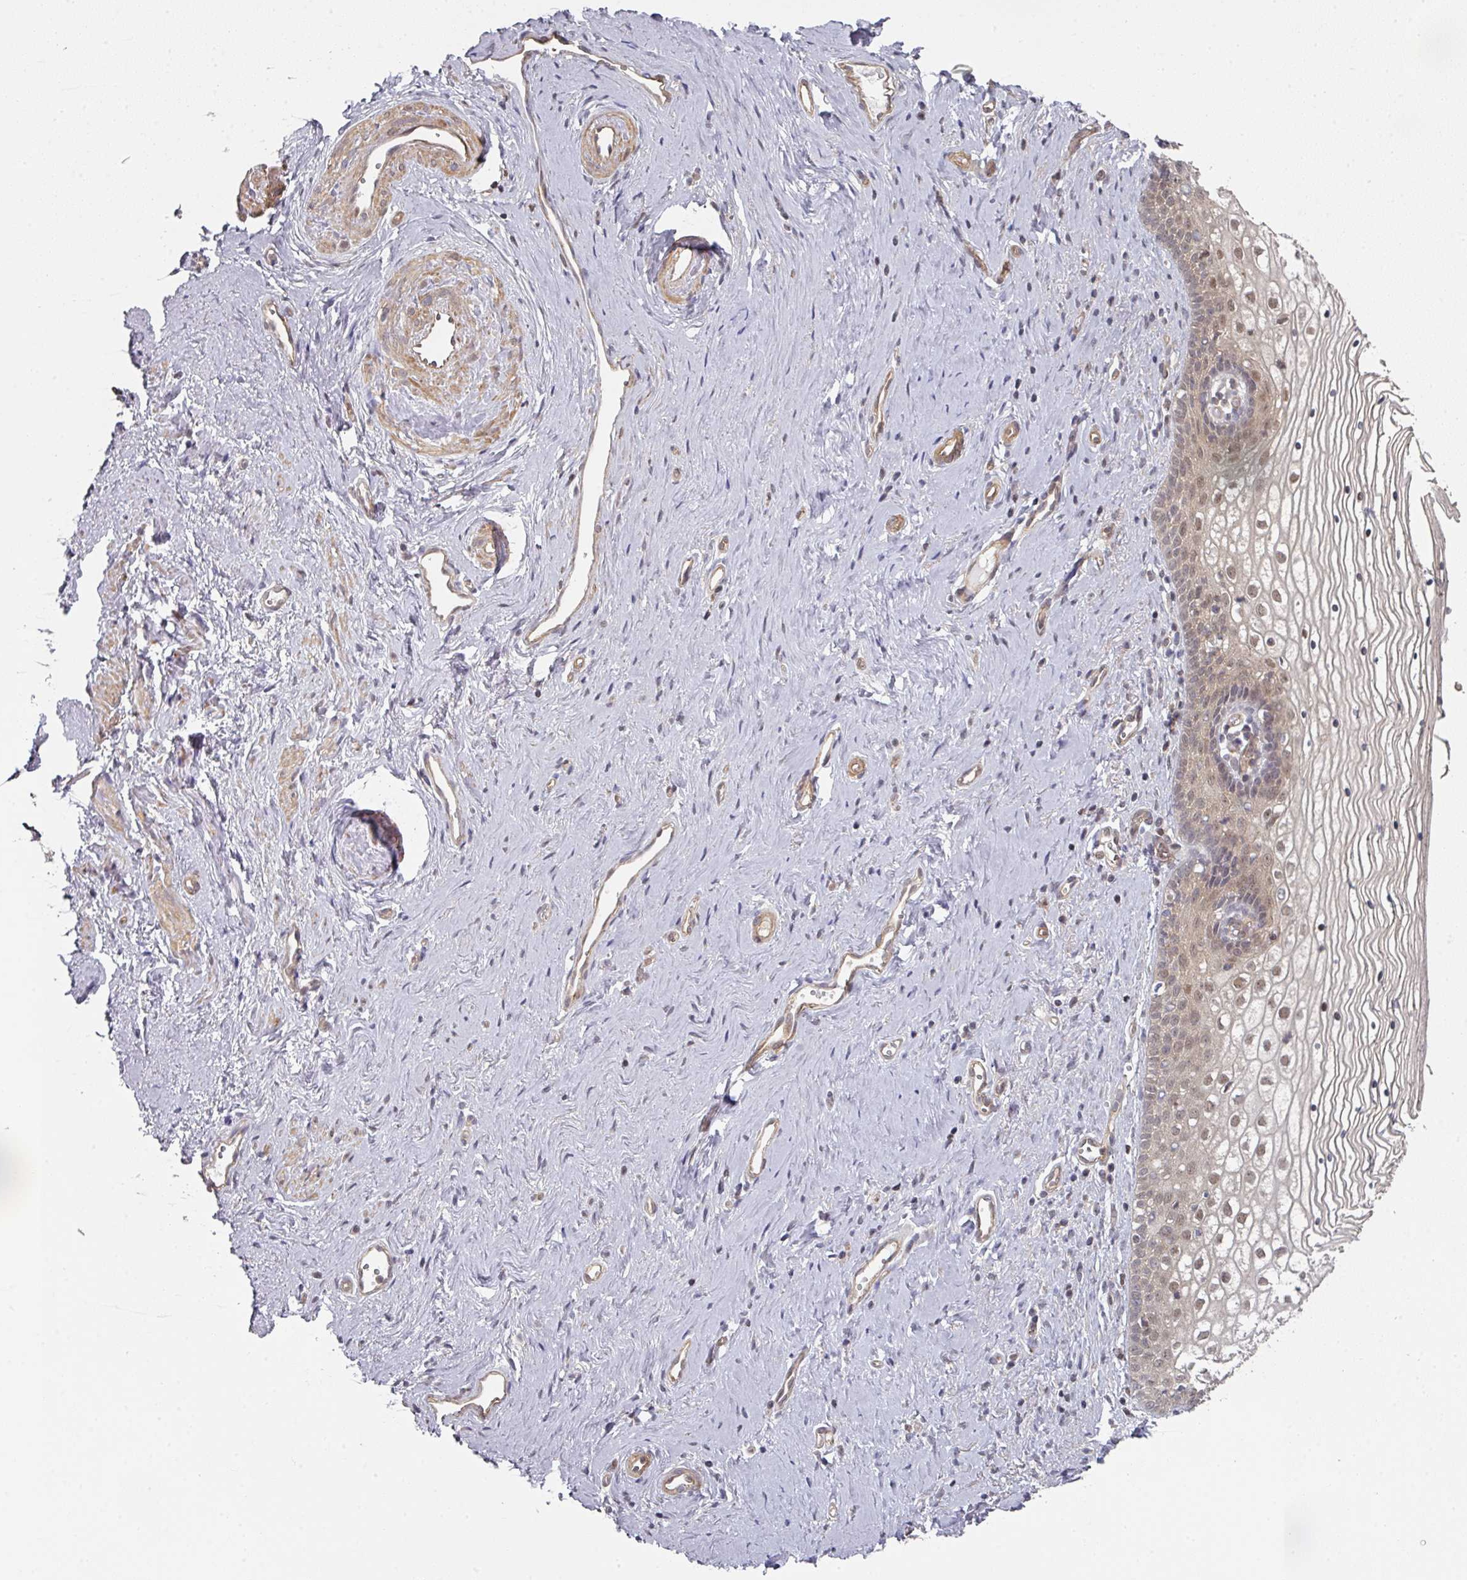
{"staining": {"intensity": "moderate", "quantity": "25%-75%", "location": "cytoplasmic/membranous,nuclear"}, "tissue": "vagina", "cell_type": "Squamous epithelial cells", "image_type": "normal", "snomed": [{"axis": "morphology", "description": "Normal tissue, NOS"}, {"axis": "topography", "description": "Vagina"}], "caption": "Vagina stained with DAB immunohistochemistry displays medium levels of moderate cytoplasmic/membranous,nuclear staining in about 25%-75% of squamous epithelial cells. Immunohistochemistry stains the protein in brown and the nuclei are stained blue.", "gene": "PSME3IP1", "patient": {"sex": "female", "age": 59}}